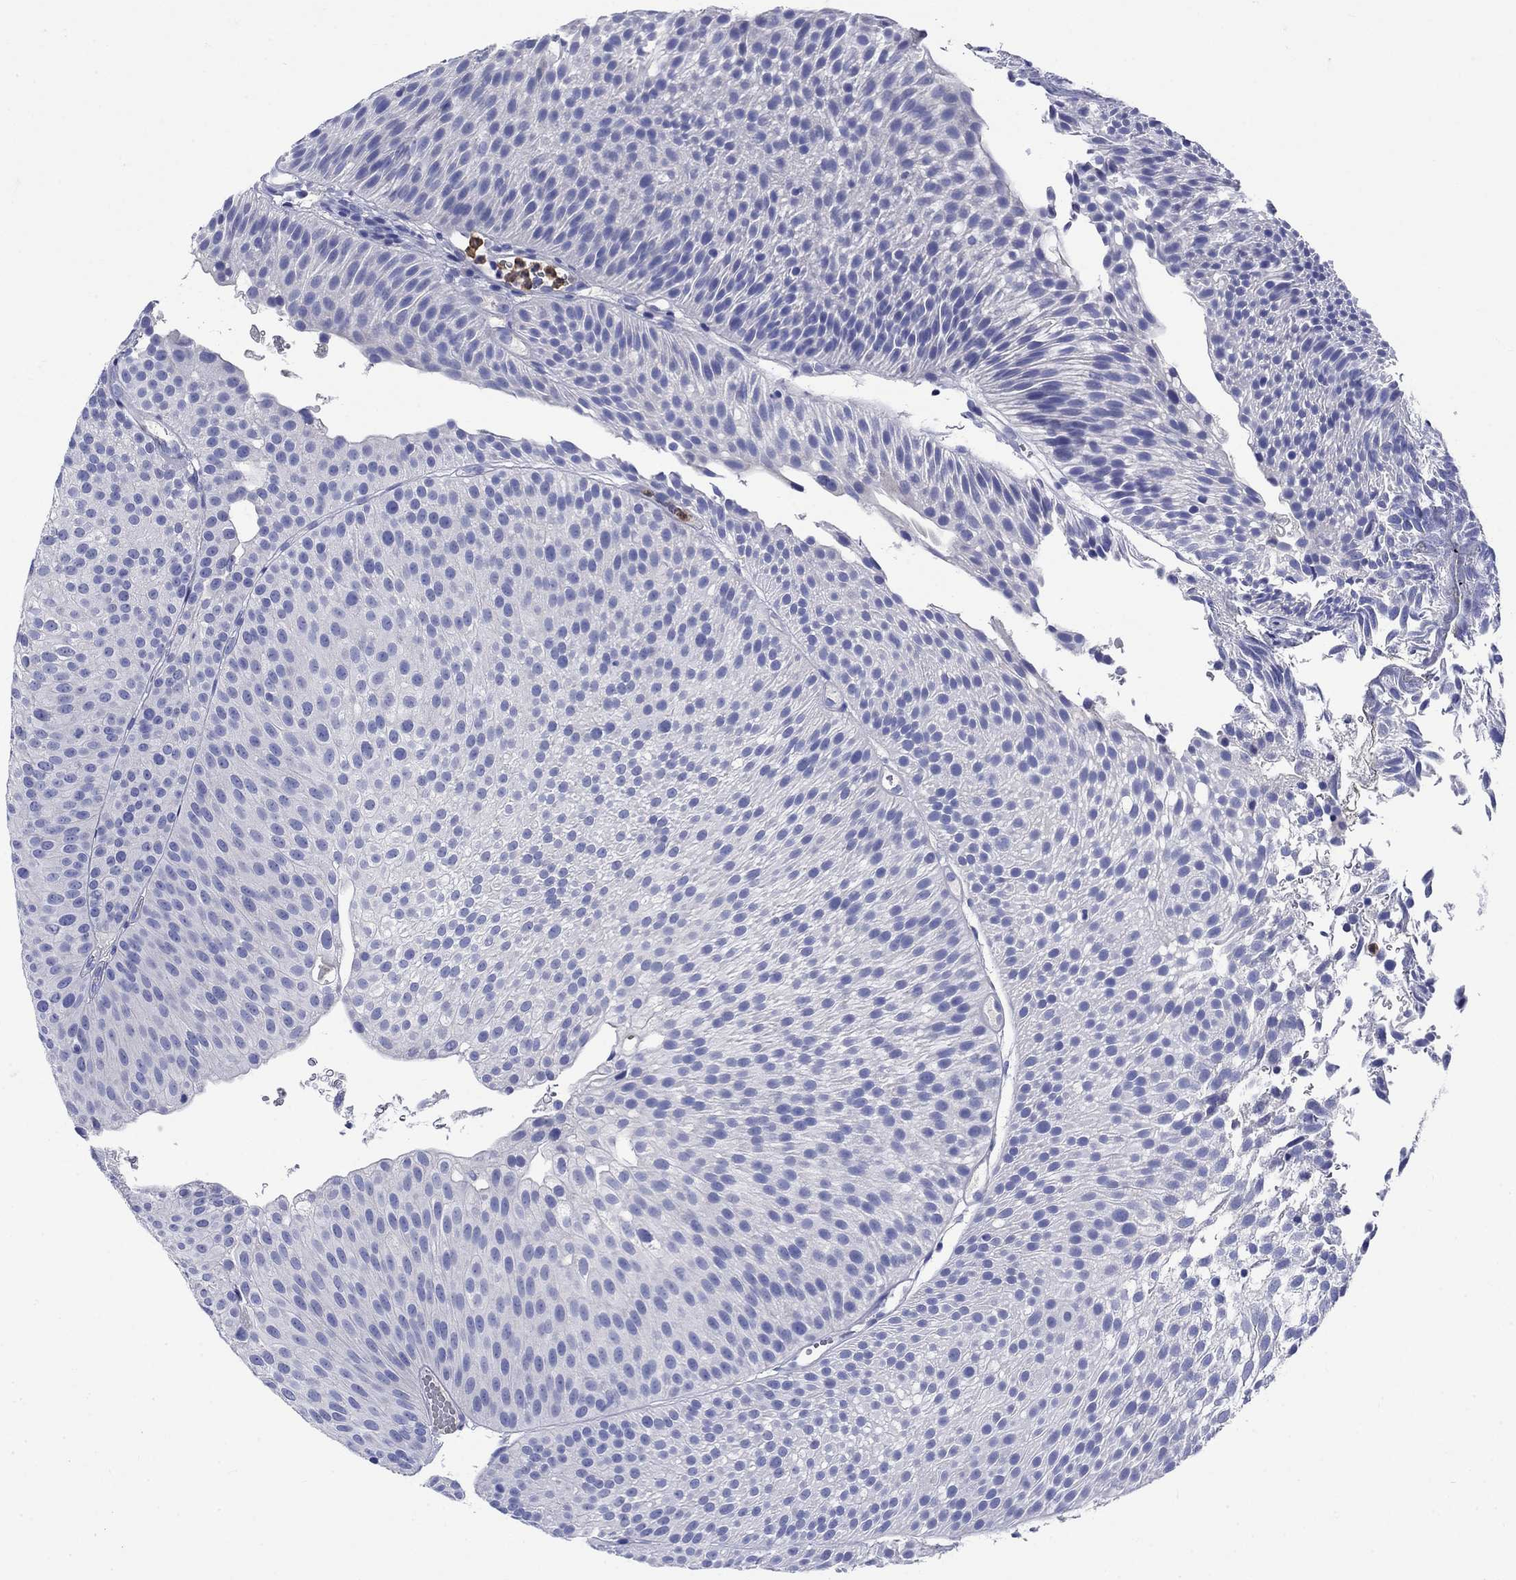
{"staining": {"intensity": "negative", "quantity": "none", "location": "none"}, "tissue": "urothelial cancer", "cell_type": "Tumor cells", "image_type": "cancer", "snomed": [{"axis": "morphology", "description": "Urothelial carcinoma, Low grade"}, {"axis": "topography", "description": "Urinary bladder"}], "caption": "Low-grade urothelial carcinoma was stained to show a protein in brown. There is no significant staining in tumor cells.", "gene": "TFR2", "patient": {"sex": "male", "age": 65}}